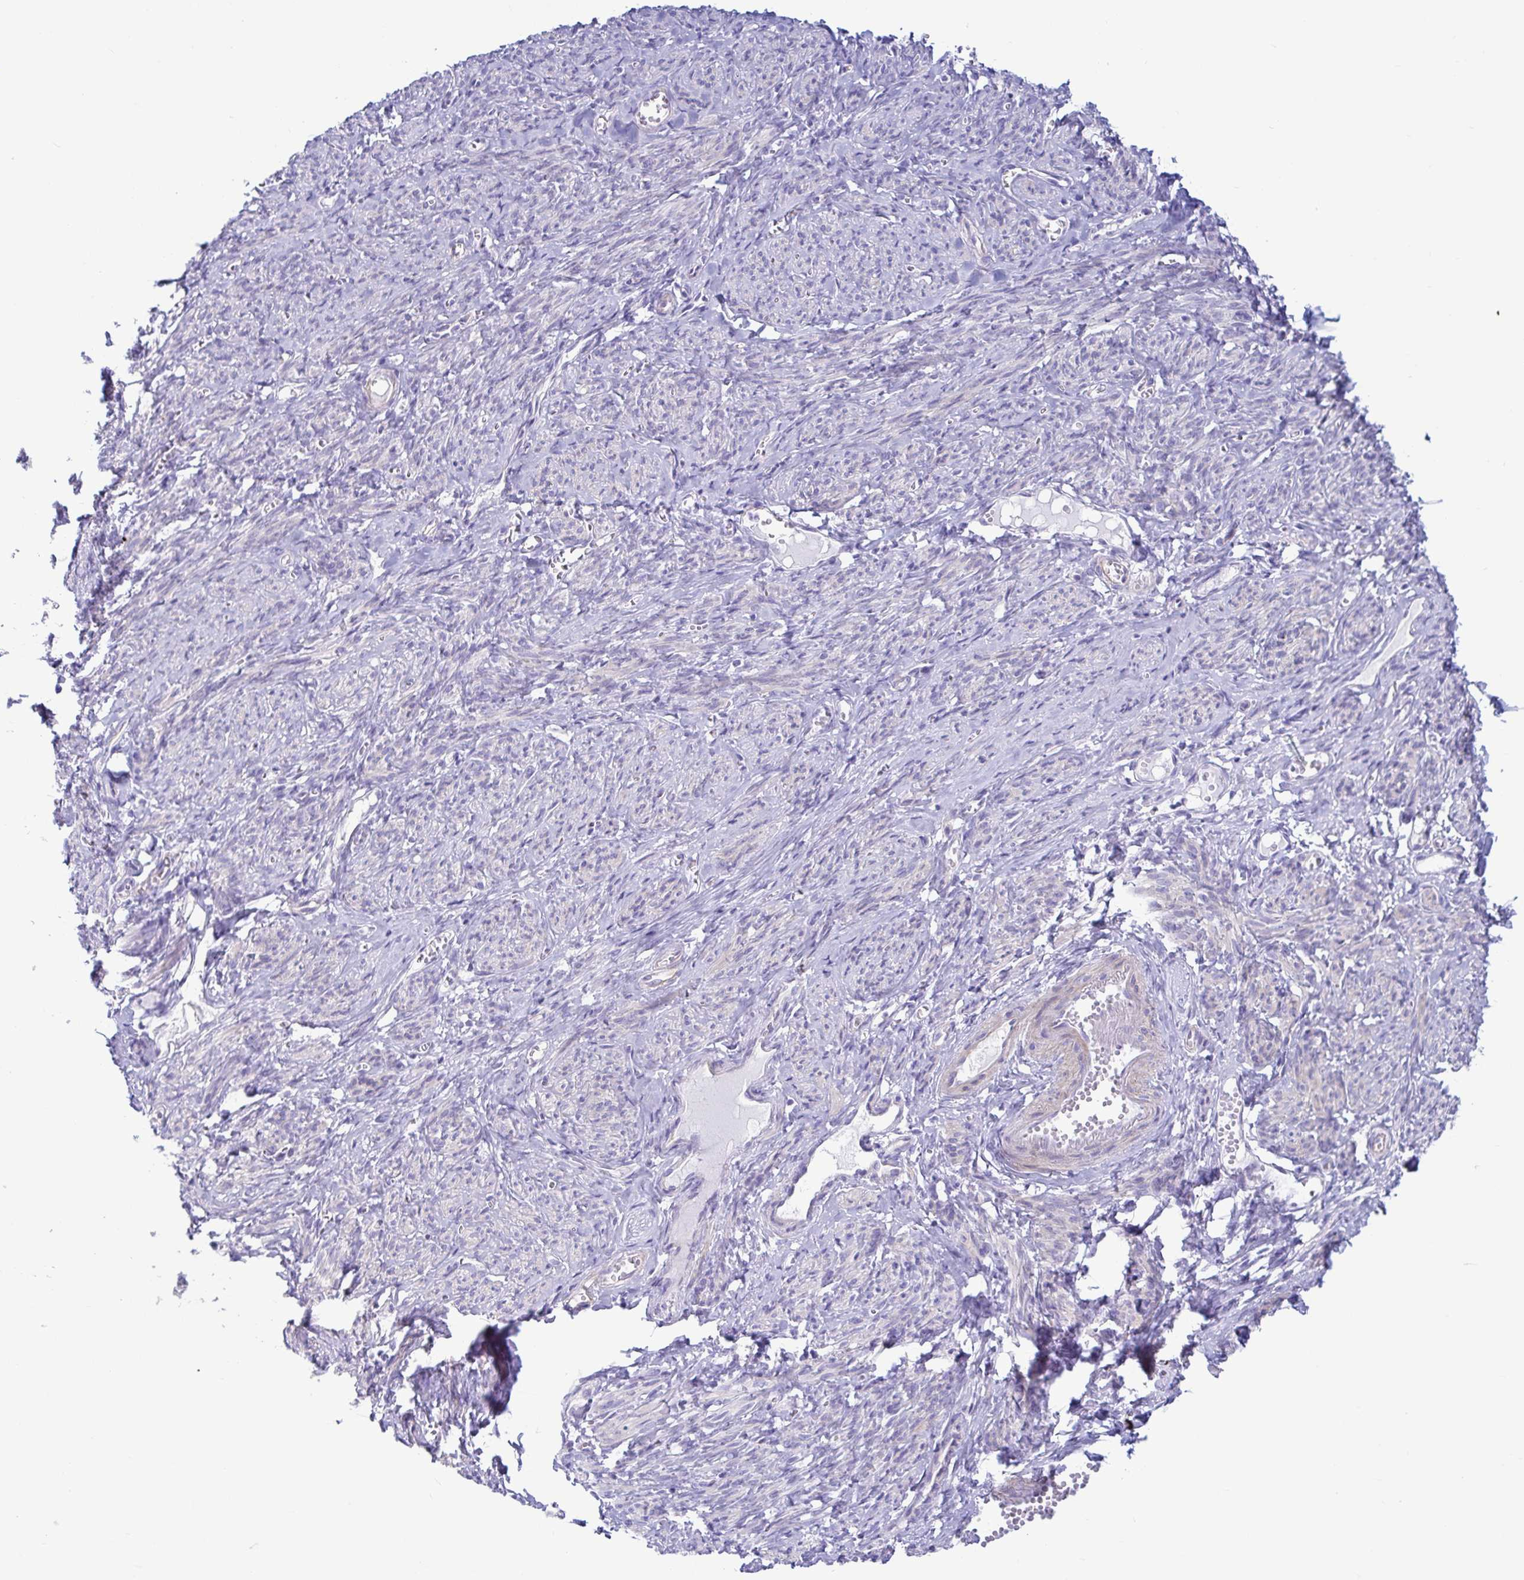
{"staining": {"intensity": "weak", "quantity": "<25%", "location": "cytoplasmic/membranous"}, "tissue": "smooth muscle", "cell_type": "Smooth muscle cells", "image_type": "normal", "snomed": [{"axis": "morphology", "description": "Normal tissue, NOS"}, {"axis": "topography", "description": "Smooth muscle"}], "caption": "This is an immunohistochemistry (IHC) micrograph of benign human smooth muscle. There is no expression in smooth muscle cells.", "gene": "TNNI2", "patient": {"sex": "female", "age": 65}}